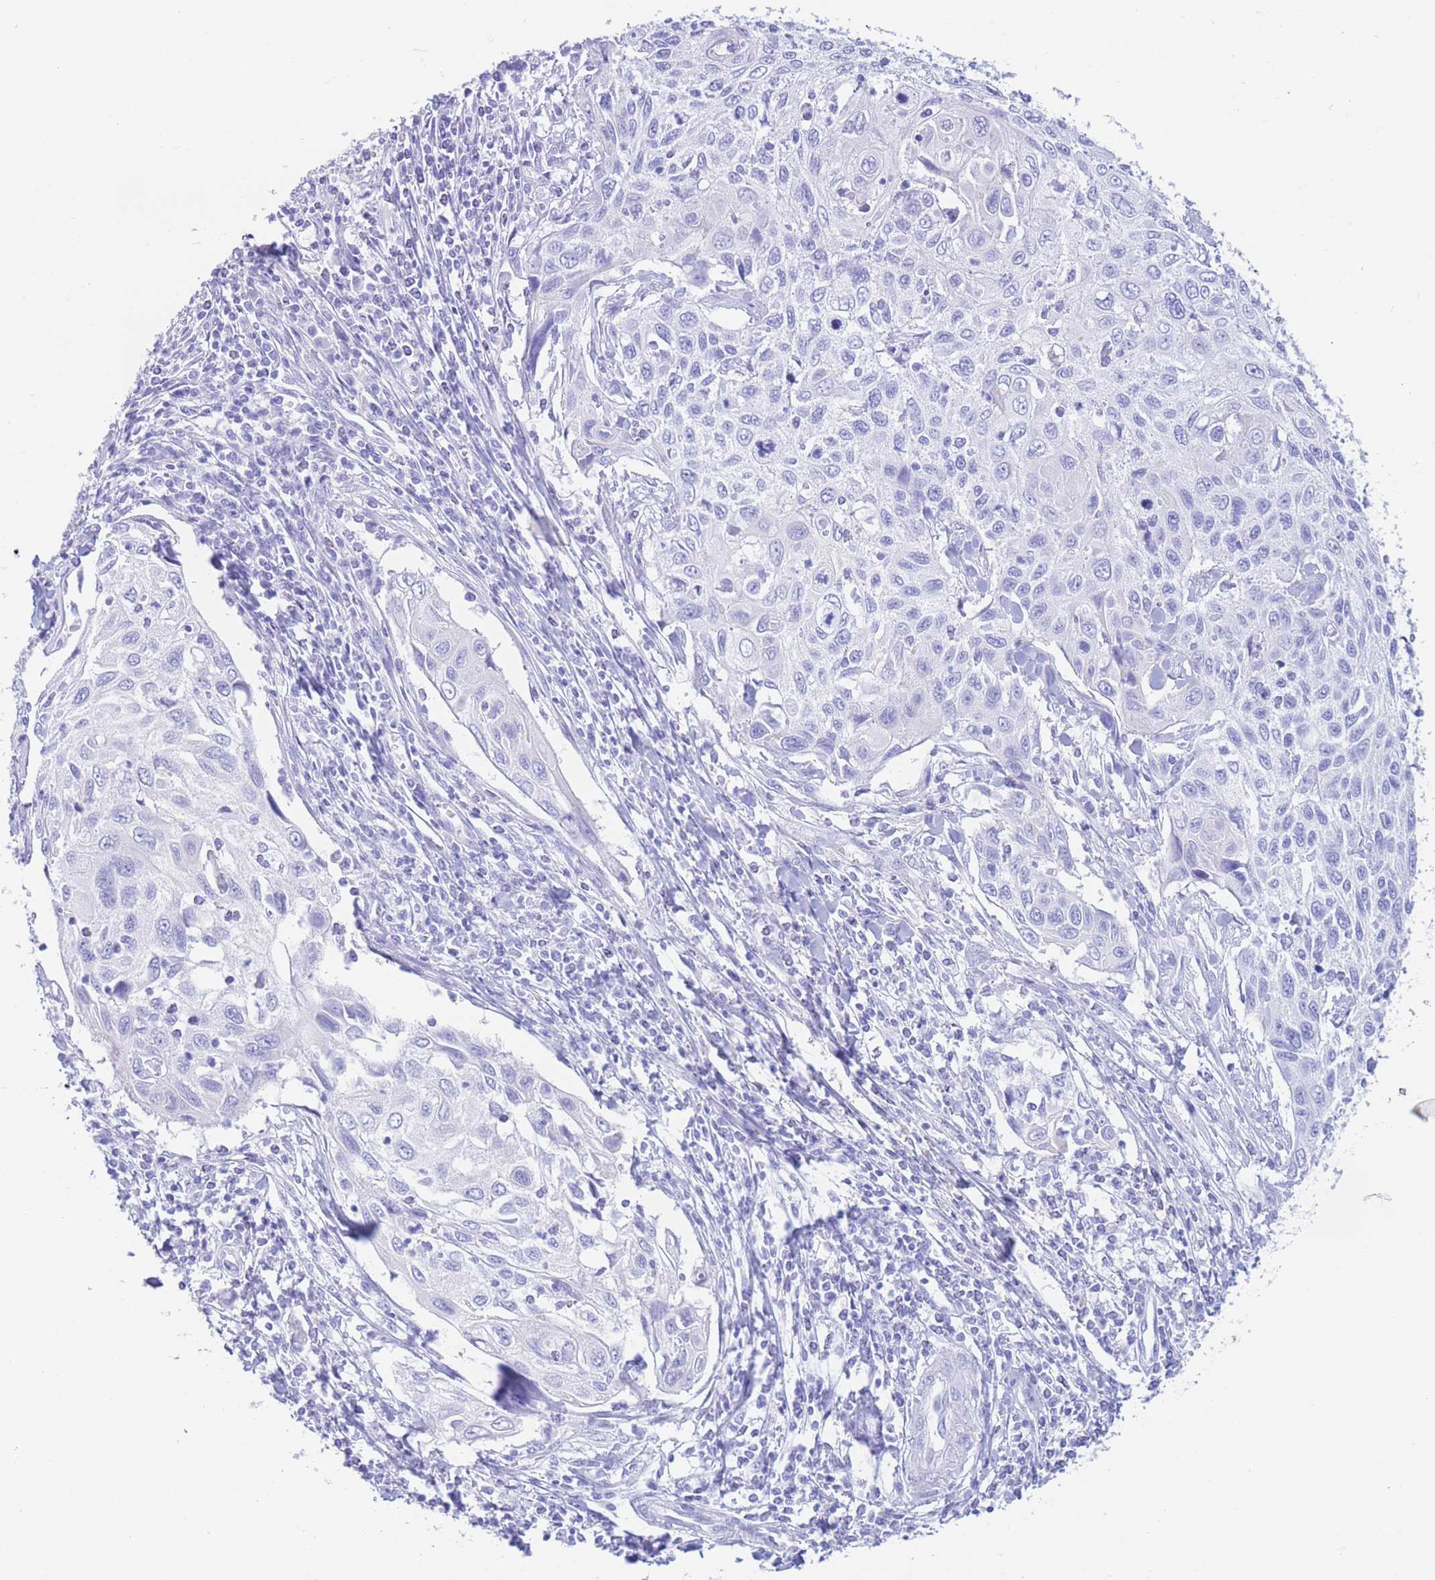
{"staining": {"intensity": "negative", "quantity": "none", "location": "none"}, "tissue": "cervical cancer", "cell_type": "Tumor cells", "image_type": "cancer", "snomed": [{"axis": "morphology", "description": "Squamous cell carcinoma, NOS"}, {"axis": "topography", "description": "Cervix"}], "caption": "The immunohistochemistry (IHC) micrograph has no significant positivity in tumor cells of squamous cell carcinoma (cervical) tissue. (Stains: DAB (3,3'-diaminobenzidine) immunohistochemistry with hematoxylin counter stain, Microscopy: brightfield microscopy at high magnification).", "gene": "SLCO1B3", "patient": {"sex": "female", "age": 70}}